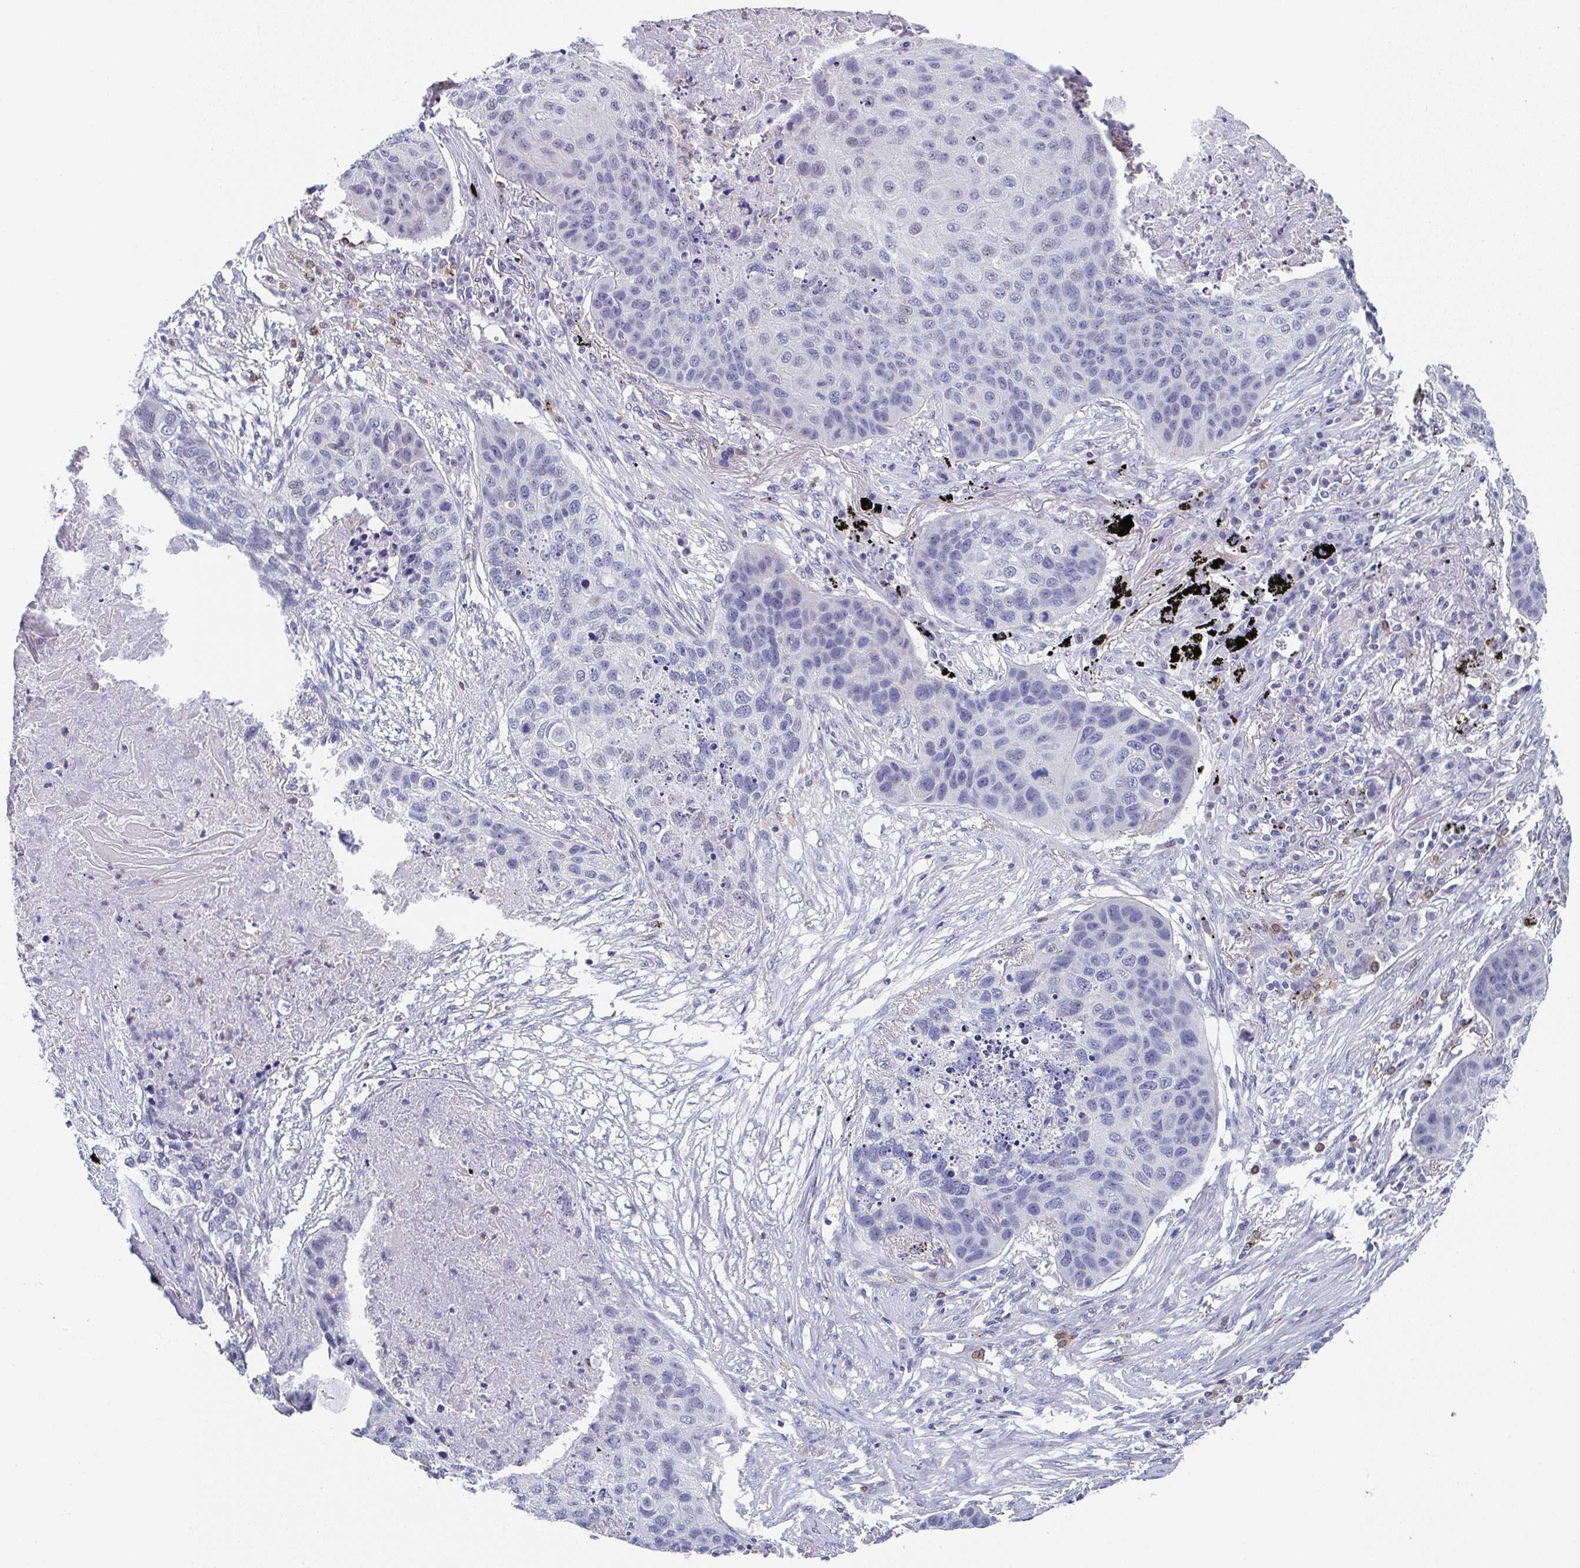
{"staining": {"intensity": "negative", "quantity": "none", "location": "none"}, "tissue": "lung cancer", "cell_type": "Tumor cells", "image_type": "cancer", "snomed": [{"axis": "morphology", "description": "Squamous cell carcinoma, NOS"}, {"axis": "topography", "description": "Lung"}], "caption": "Lung cancer was stained to show a protein in brown. There is no significant expression in tumor cells. Nuclei are stained in blue.", "gene": "NCF1", "patient": {"sex": "female", "age": 63}}